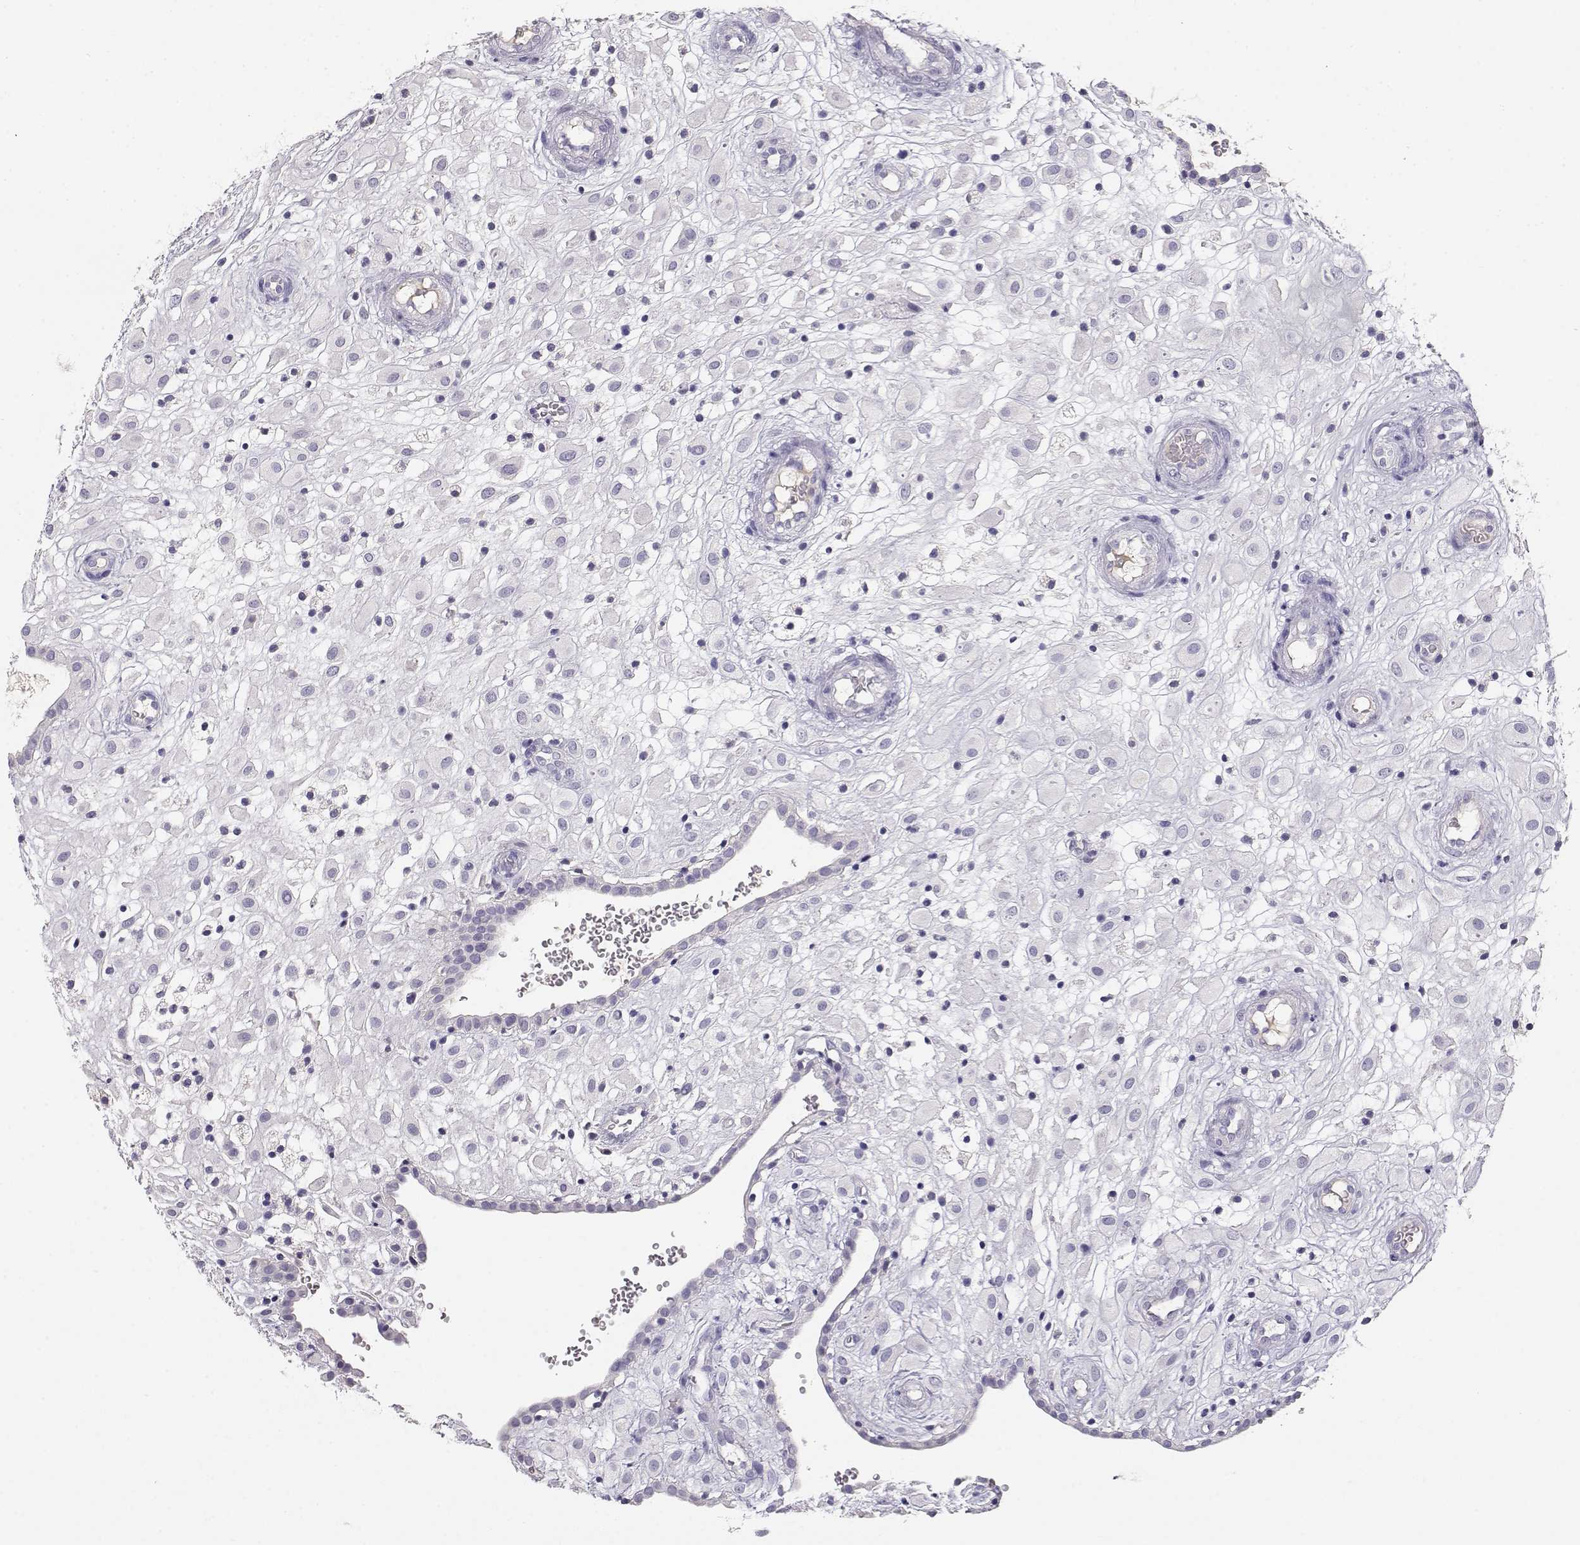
{"staining": {"intensity": "negative", "quantity": "none", "location": "none"}, "tissue": "placenta", "cell_type": "Decidual cells", "image_type": "normal", "snomed": [{"axis": "morphology", "description": "Normal tissue, NOS"}, {"axis": "topography", "description": "Placenta"}], "caption": "Decidual cells show no significant protein staining in unremarkable placenta.", "gene": "GPR174", "patient": {"sex": "female", "age": 24}}